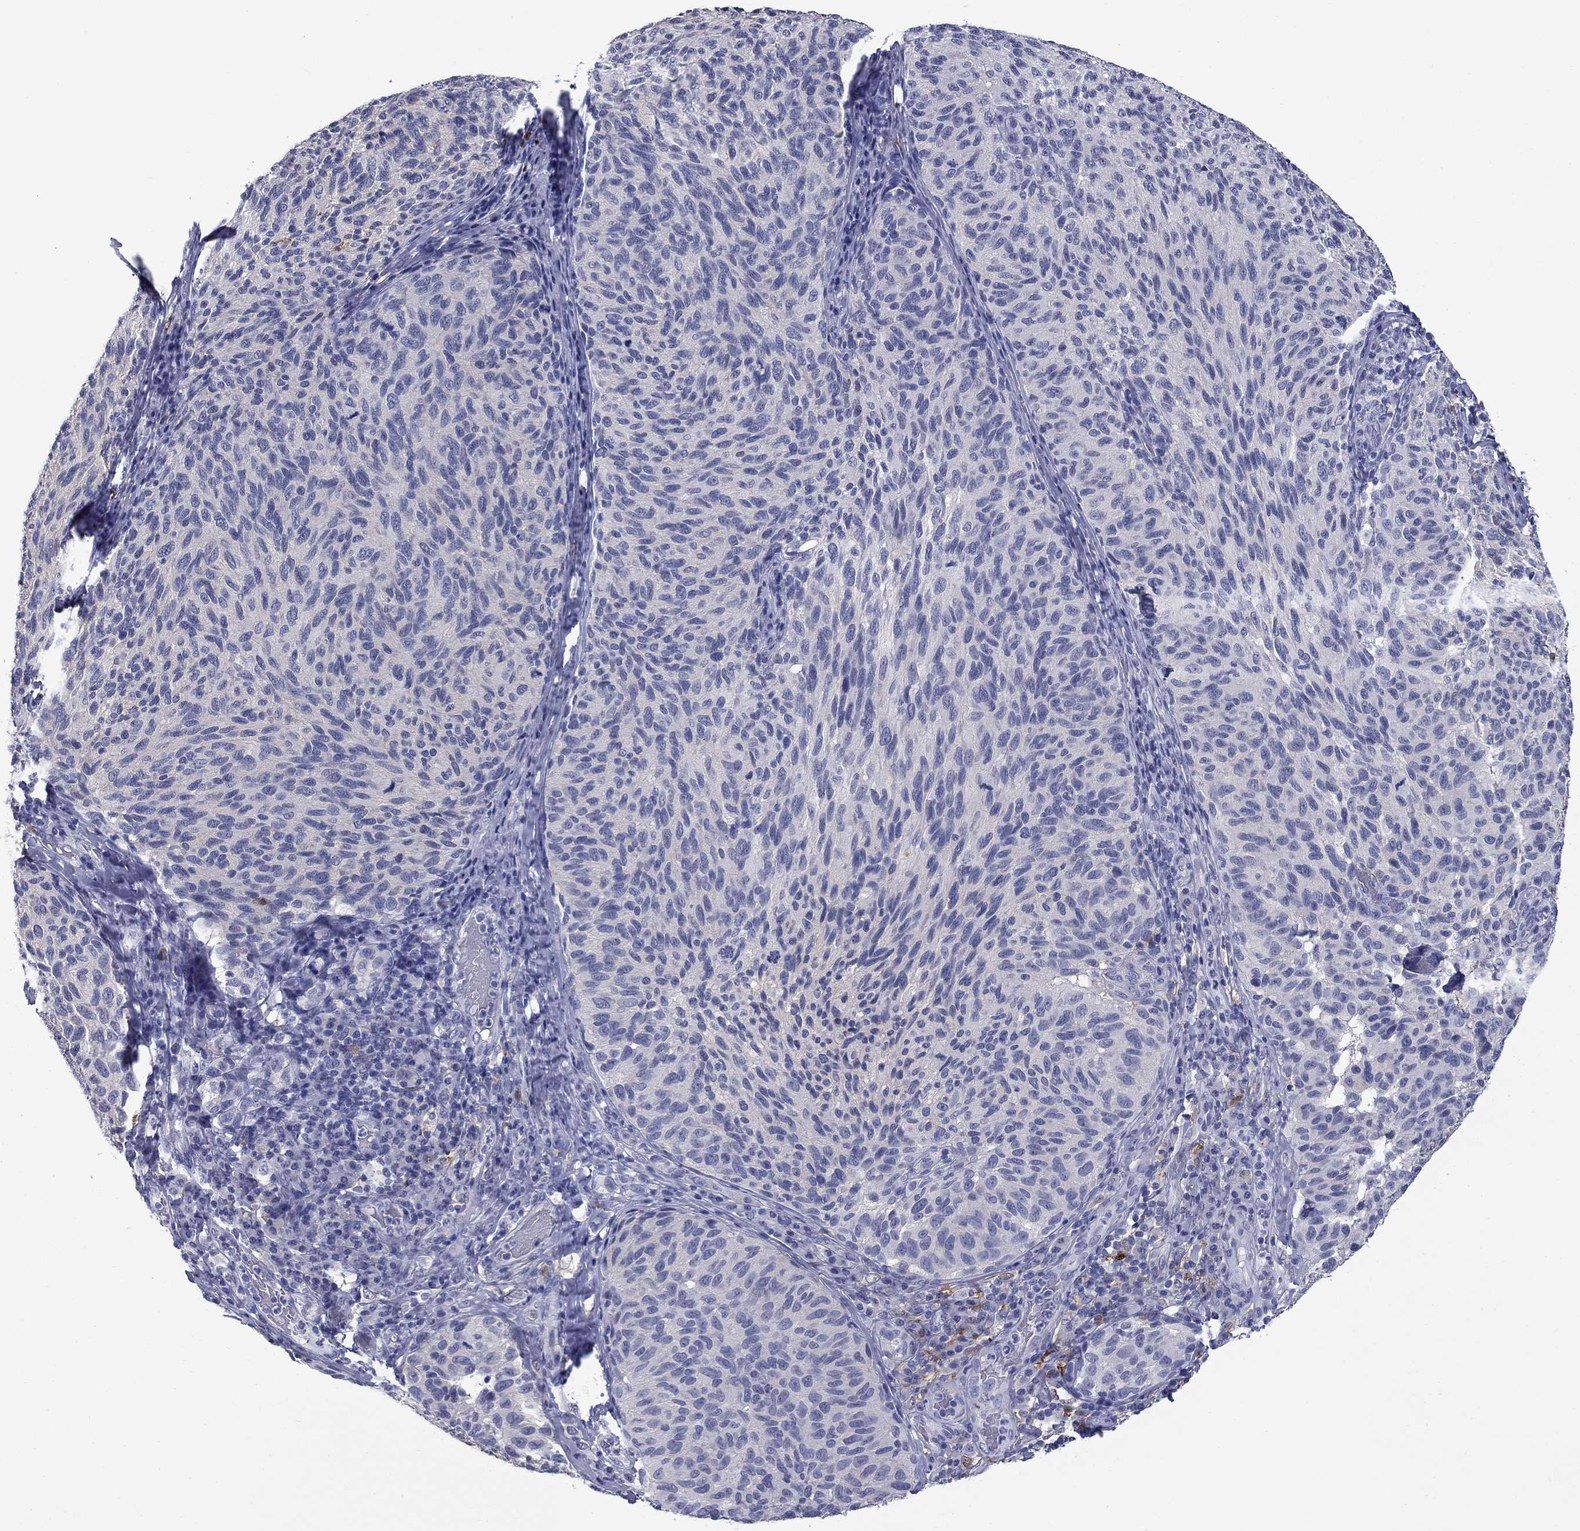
{"staining": {"intensity": "negative", "quantity": "none", "location": "none"}, "tissue": "melanoma", "cell_type": "Tumor cells", "image_type": "cancer", "snomed": [{"axis": "morphology", "description": "Malignant melanoma, NOS"}, {"axis": "topography", "description": "Skin"}], "caption": "DAB (3,3'-diaminobenzidine) immunohistochemical staining of human malignant melanoma demonstrates no significant positivity in tumor cells. The staining is performed using DAB brown chromogen with nuclei counter-stained in using hematoxylin.", "gene": "BCL2L14", "patient": {"sex": "female", "age": 73}}